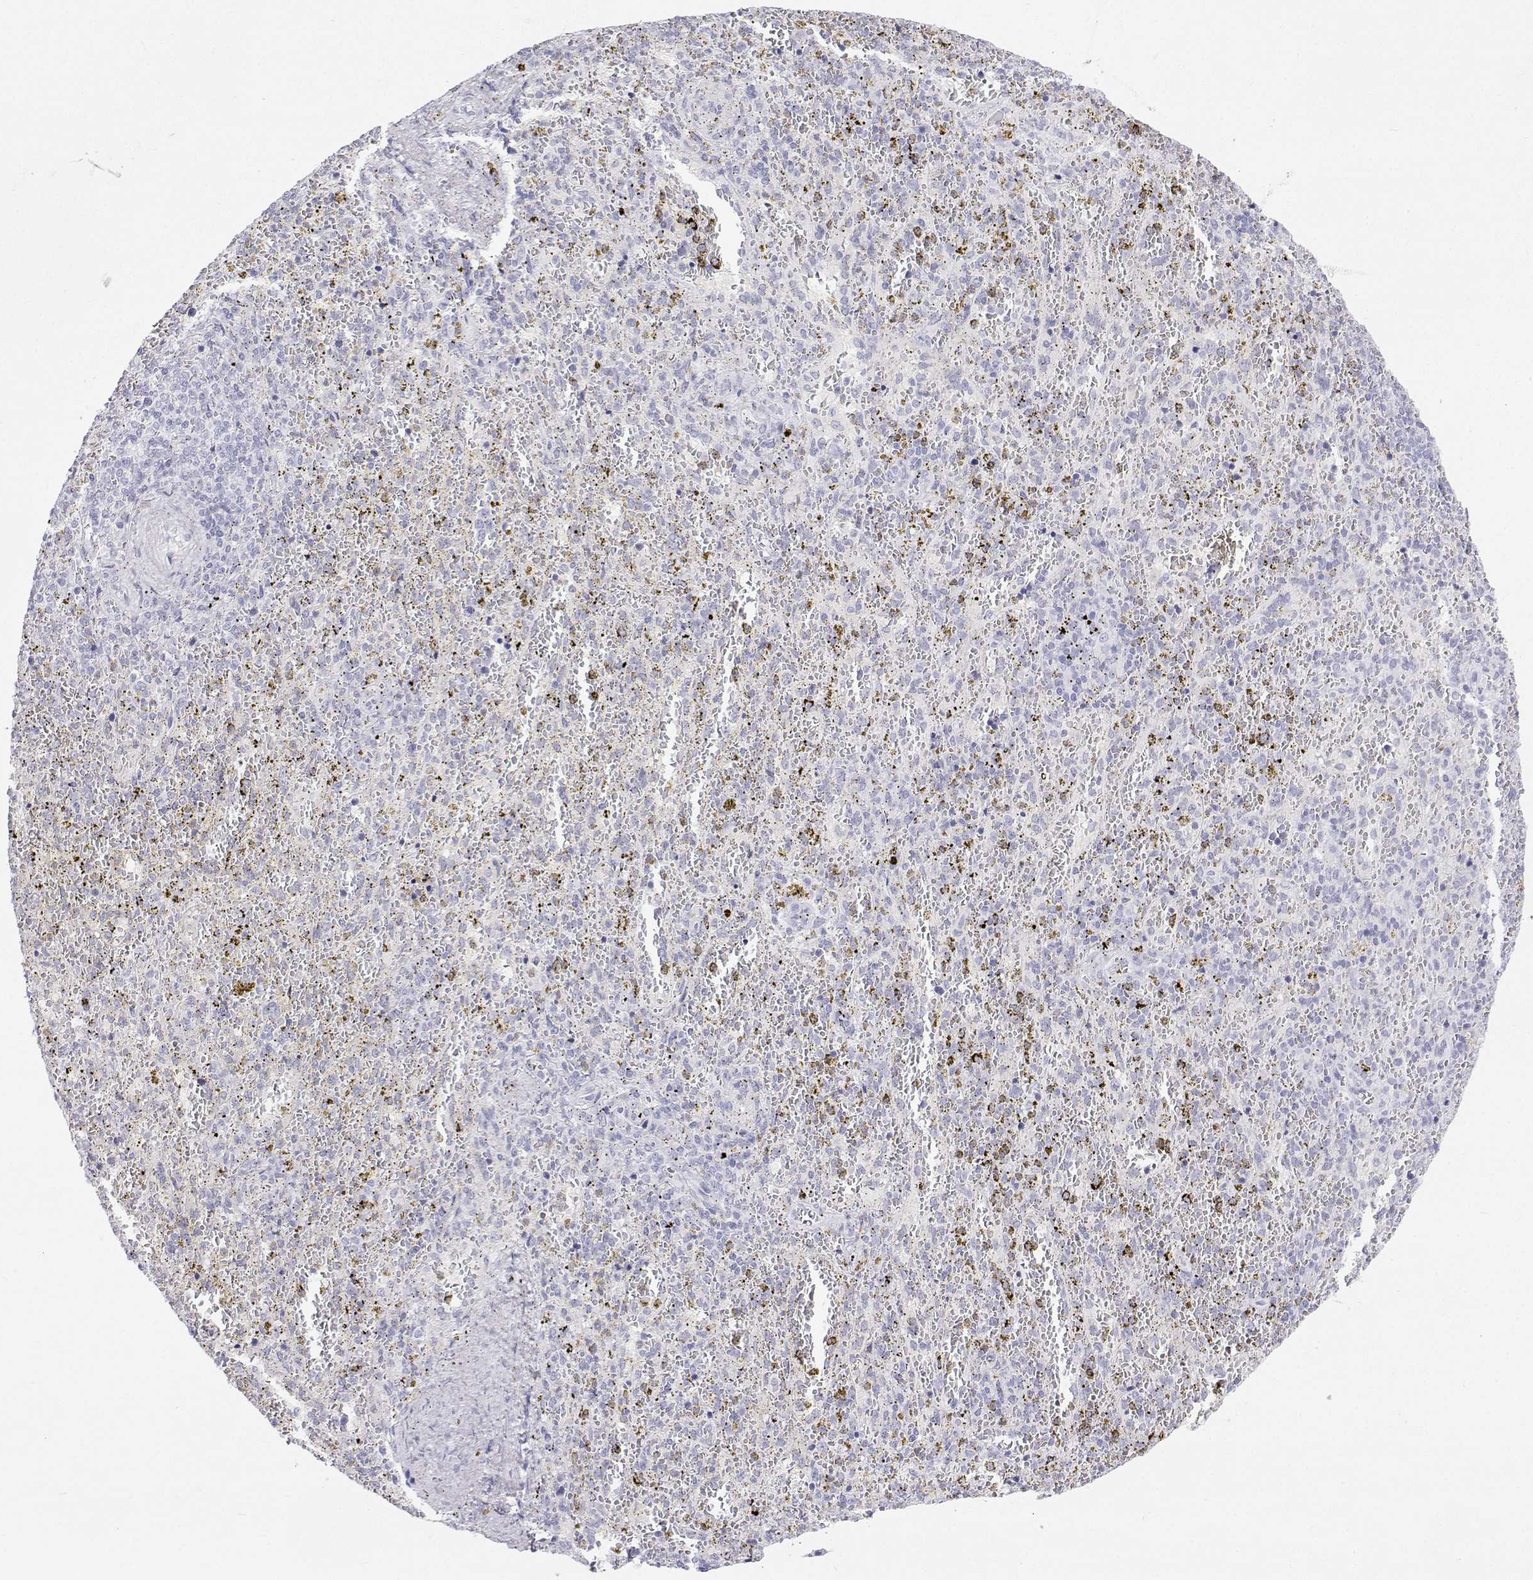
{"staining": {"intensity": "negative", "quantity": "none", "location": "none"}, "tissue": "spleen", "cell_type": "Cells in red pulp", "image_type": "normal", "snomed": [{"axis": "morphology", "description": "Normal tissue, NOS"}, {"axis": "topography", "description": "Spleen"}], "caption": "Cells in red pulp show no significant protein expression in unremarkable spleen. (DAB (3,3'-diaminobenzidine) IHC, high magnification).", "gene": "TTN", "patient": {"sex": "female", "age": 50}}